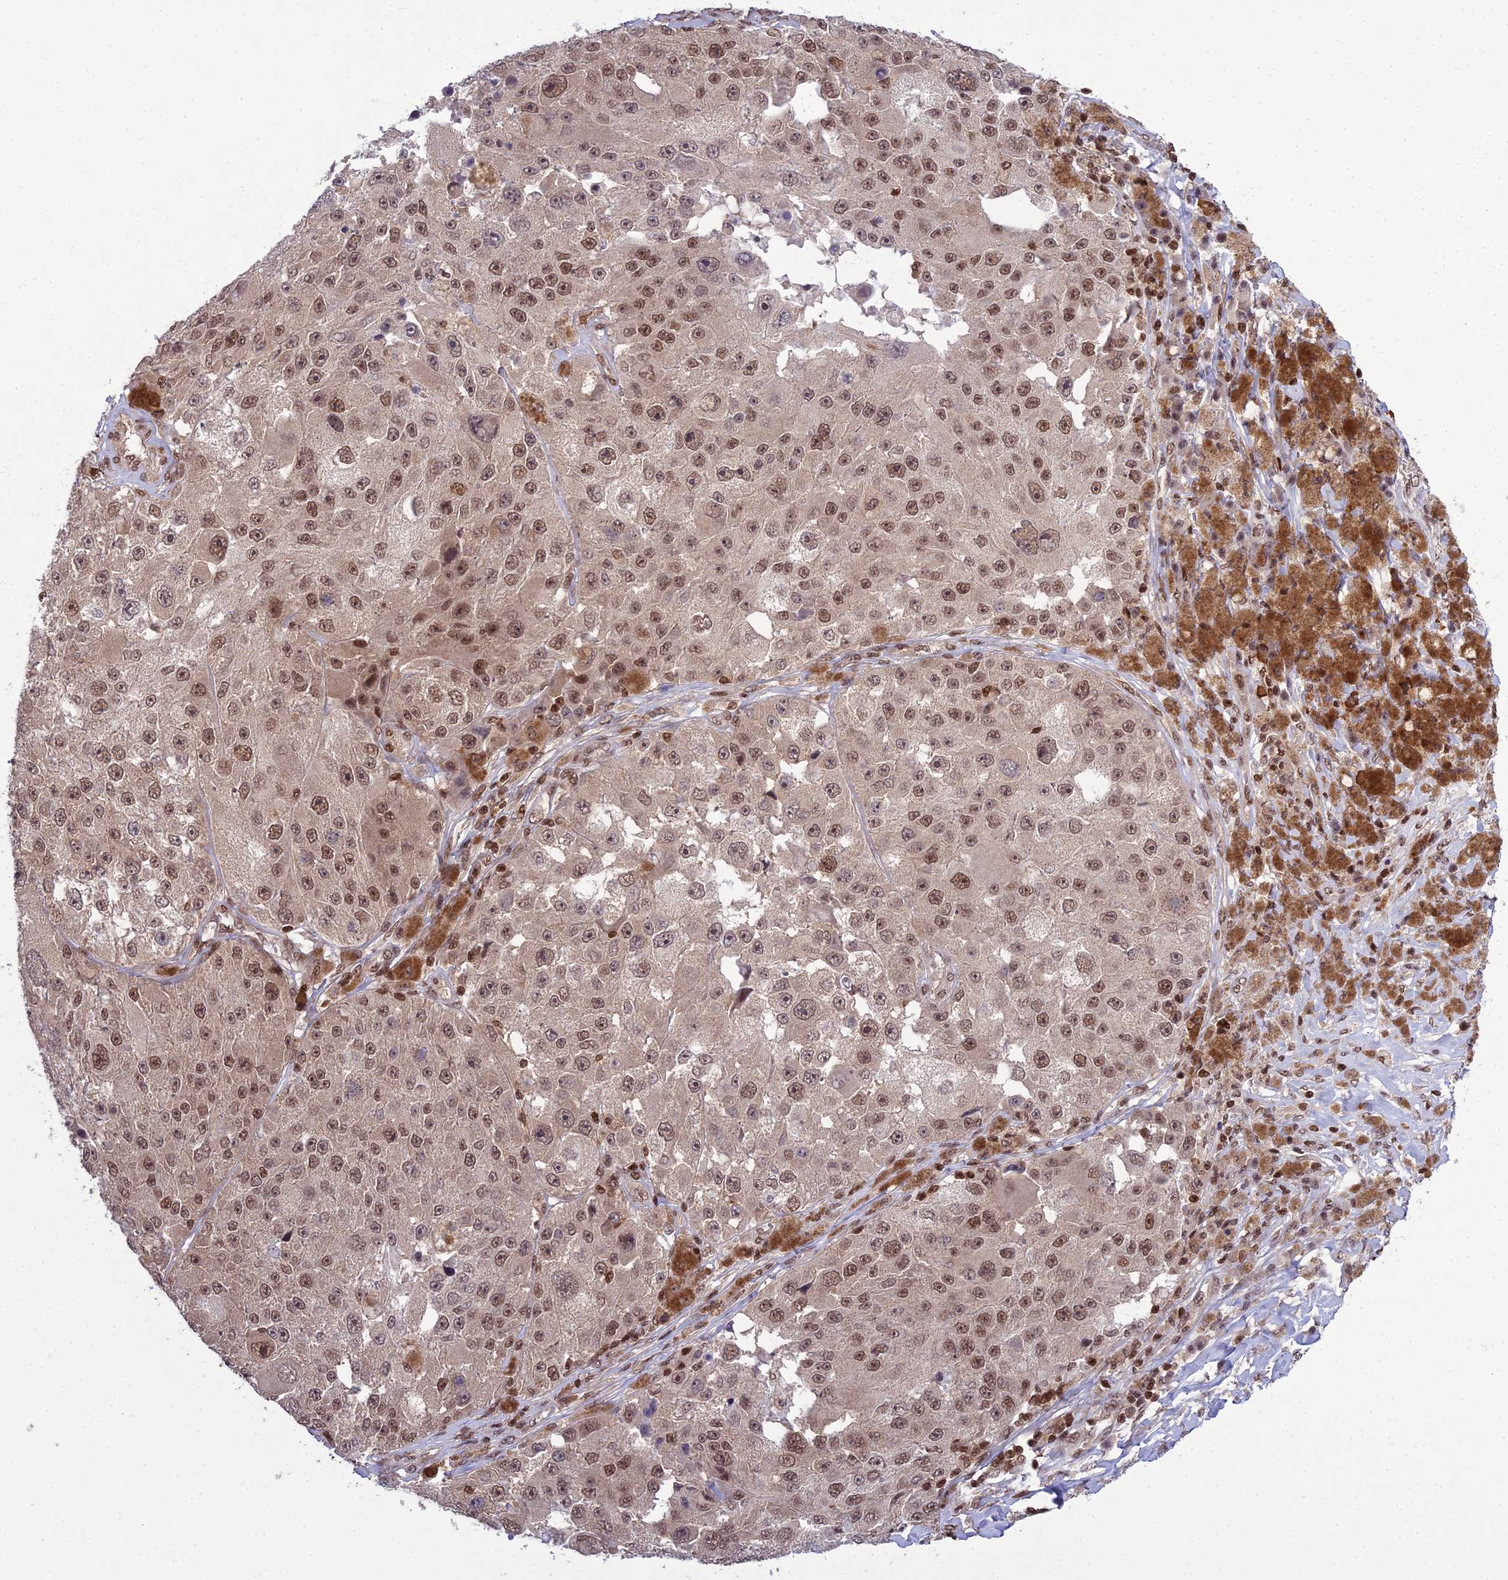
{"staining": {"intensity": "moderate", "quantity": ">75%", "location": "nuclear"}, "tissue": "melanoma", "cell_type": "Tumor cells", "image_type": "cancer", "snomed": [{"axis": "morphology", "description": "Malignant melanoma, Metastatic site"}, {"axis": "topography", "description": "Lymph node"}], "caption": "Human melanoma stained with a brown dye displays moderate nuclear positive staining in about >75% of tumor cells.", "gene": "GMEB1", "patient": {"sex": "male", "age": 62}}